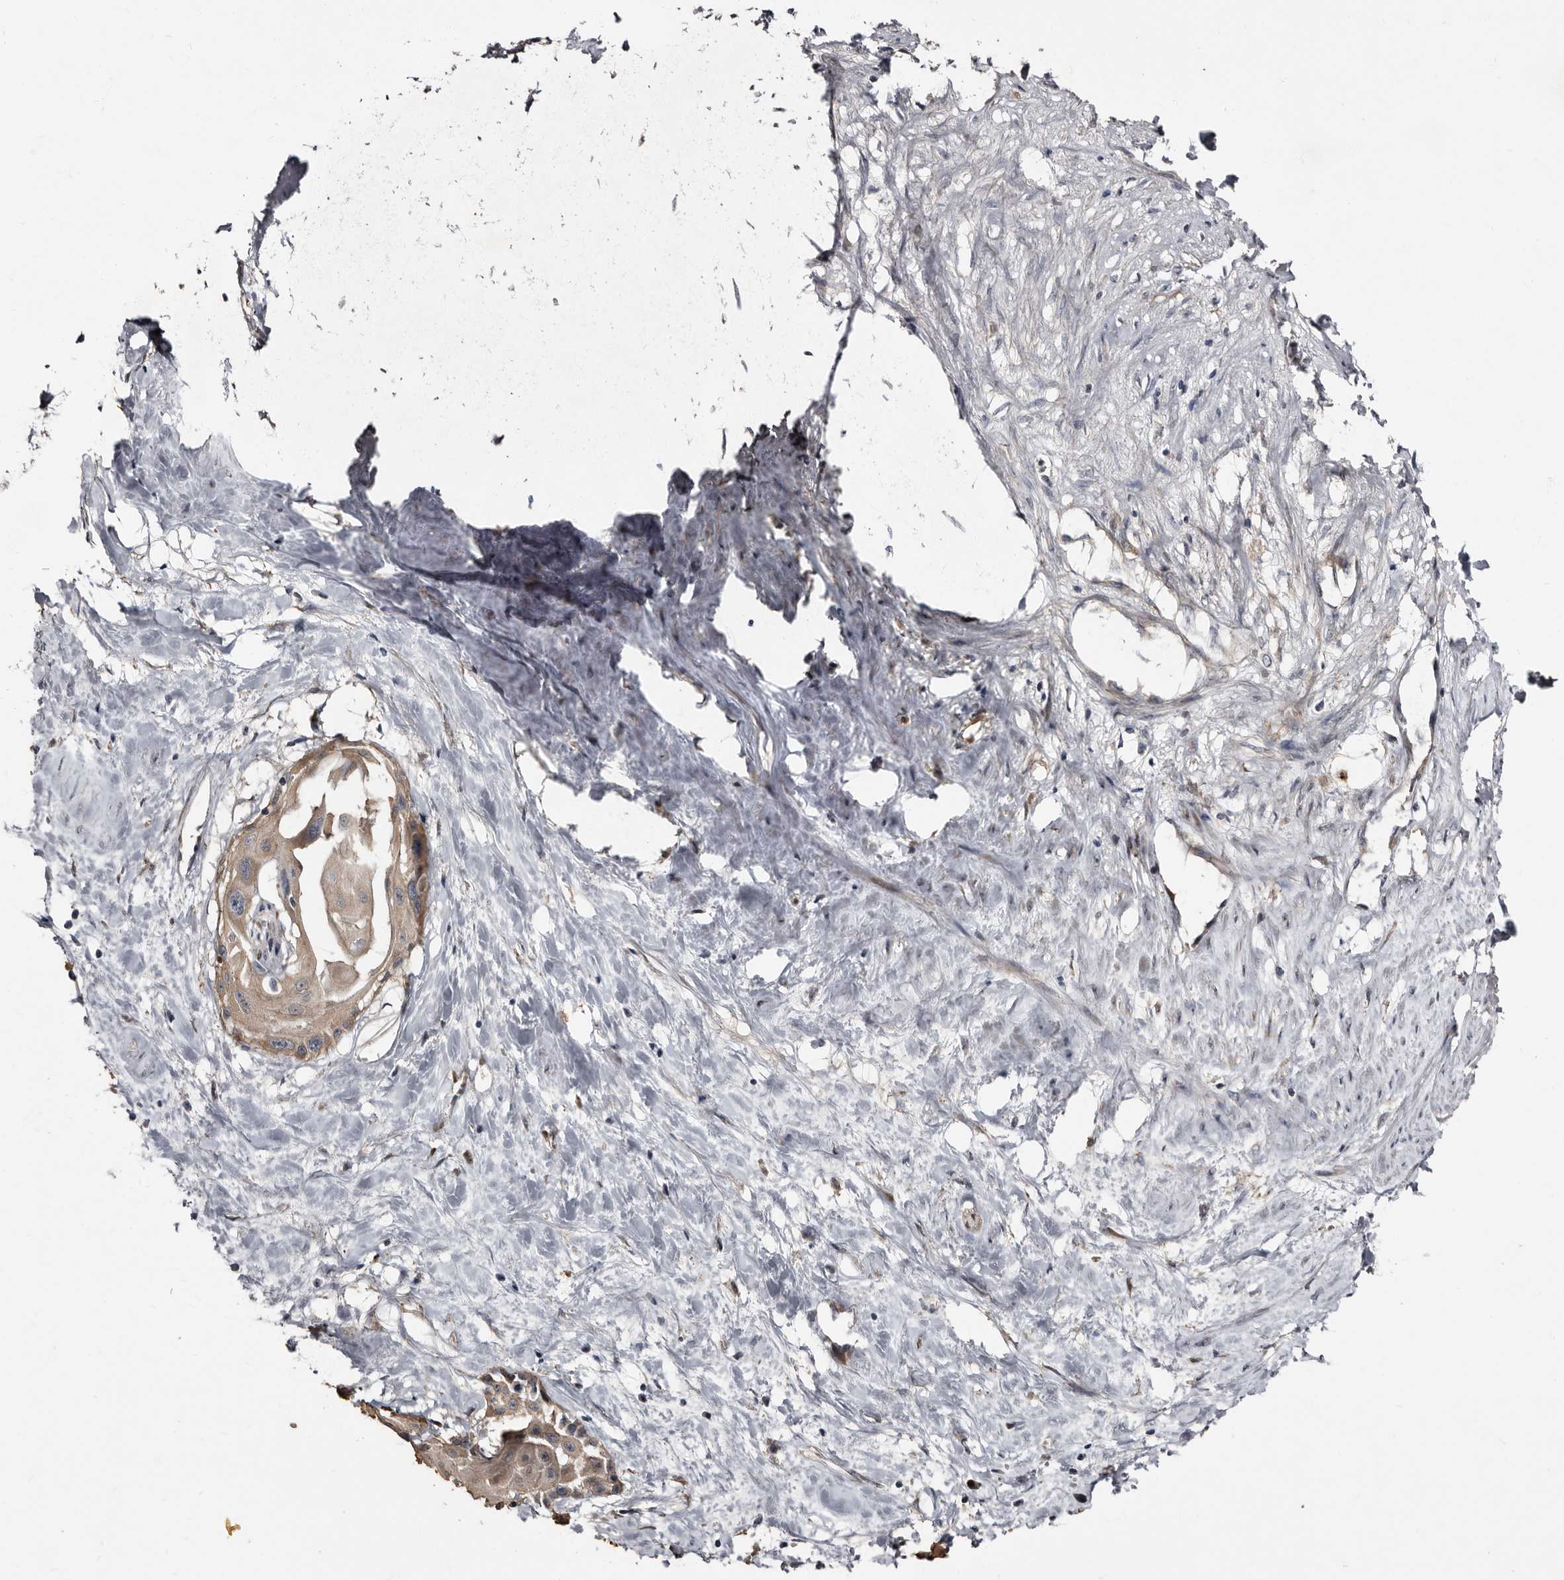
{"staining": {"intensity": "weak", "quantity": ">75%", "location": "cytoplasmic/membranous"}, "tissue": "cervical cancer", "cell_type": "Tumor cells", "image_type": "cancer", "snomed": [{"axis": "morphology", "description": "Squamous cell carcinoma, NOS"}, {"axis": "topography", "description": "Cervix"}], "caption": "Cervical cancer (squamous cell carcinoma) stained for a protein exhibits weak cytoplasmic/membranous positivity in tumor cells. (DAB IHC with brightfield microscopy, high magnification).", "gene": "TBC1D22B", "patient": {"sex": "female", "age": 57}}